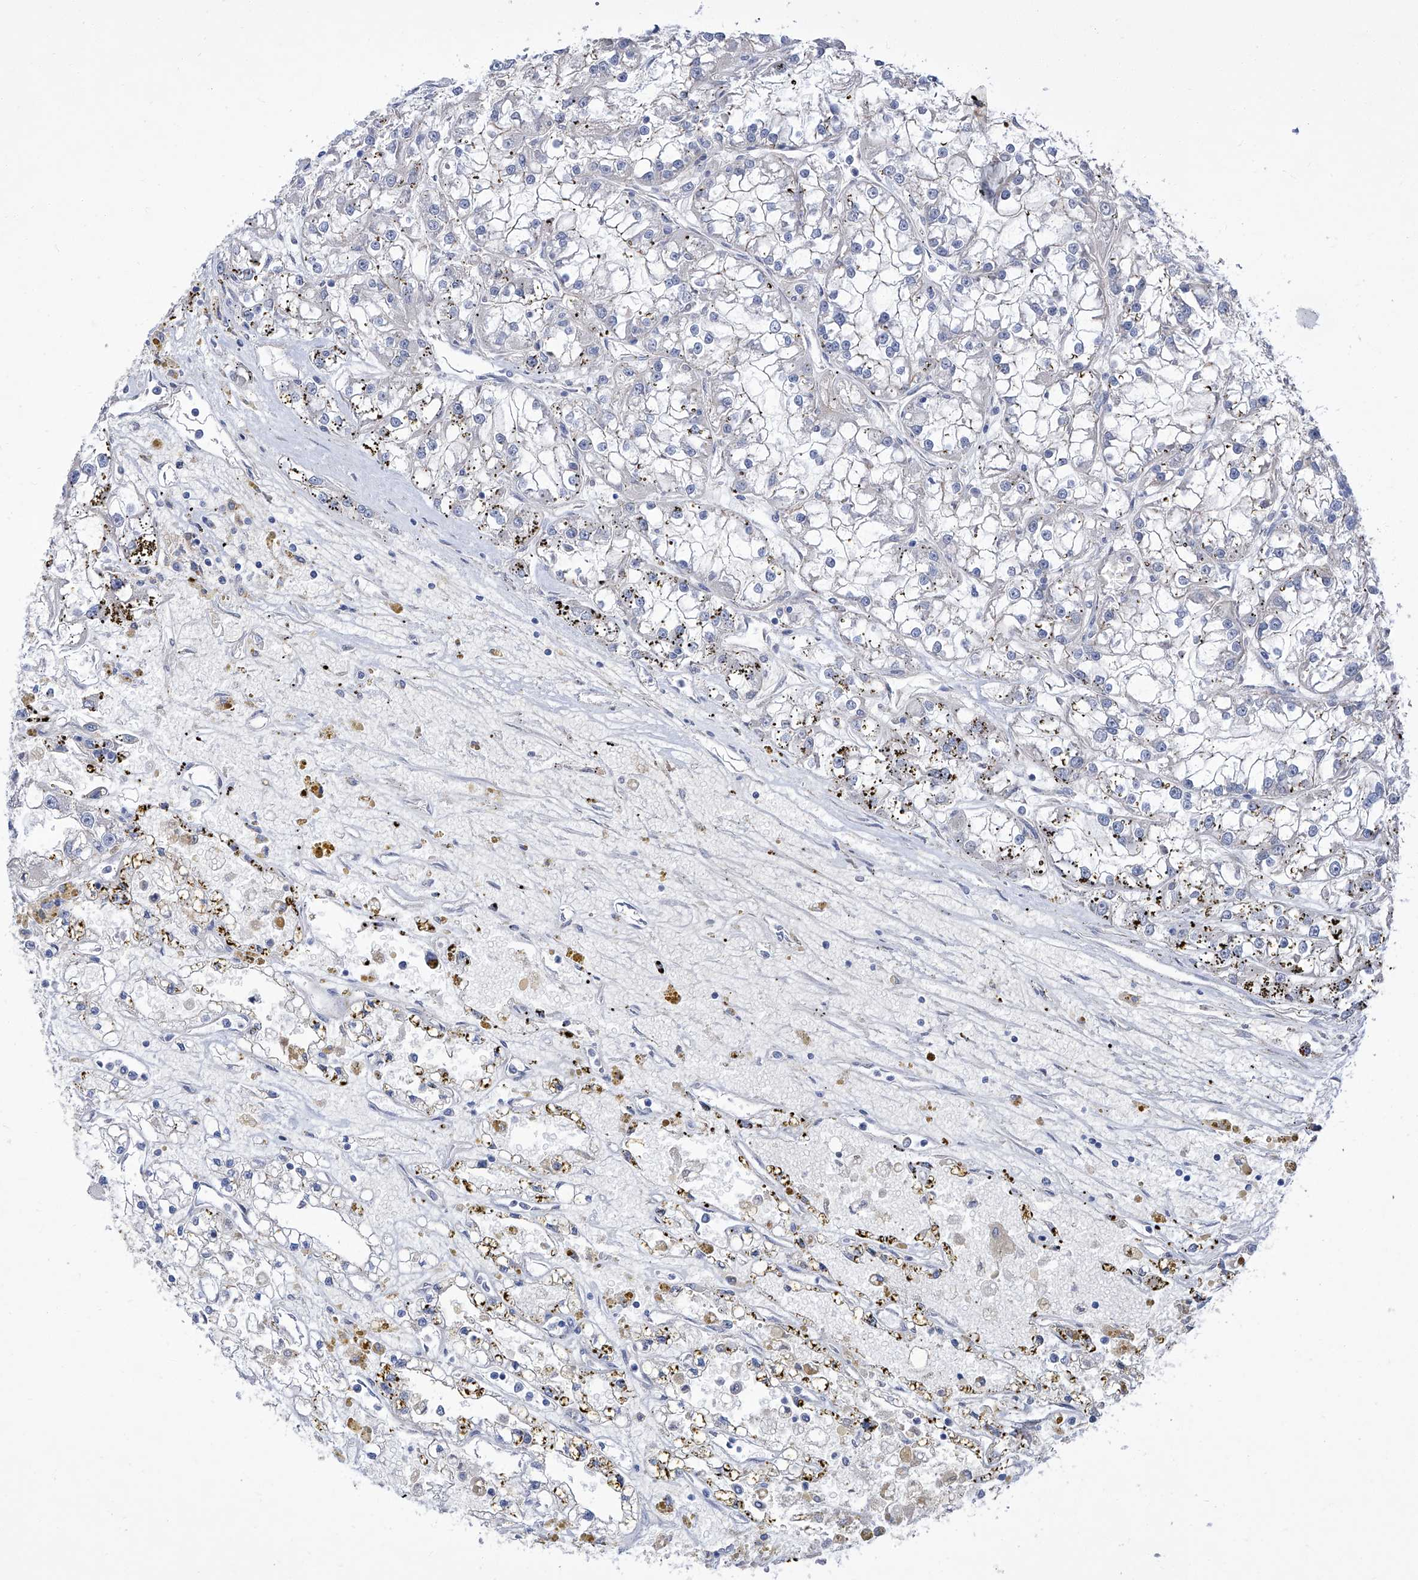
{"staining": {"intensity": "negative", "quantity": "none", "location": "none"}, "tissue": "renal cancer", "cell_type": "Tumor cells", "image_type": "cancer", "snomed": [{"axis": "morphology", "description": "Adenocarcinoma, NOS"}, {"axis": "topography", "description": "Kidney"}], "caption": "A histopathology image of human renal adenocarcinoma is negative for staining in tumor cells.", "gene": "PARD3", "patient": {"sex": "female", "age": 52}}